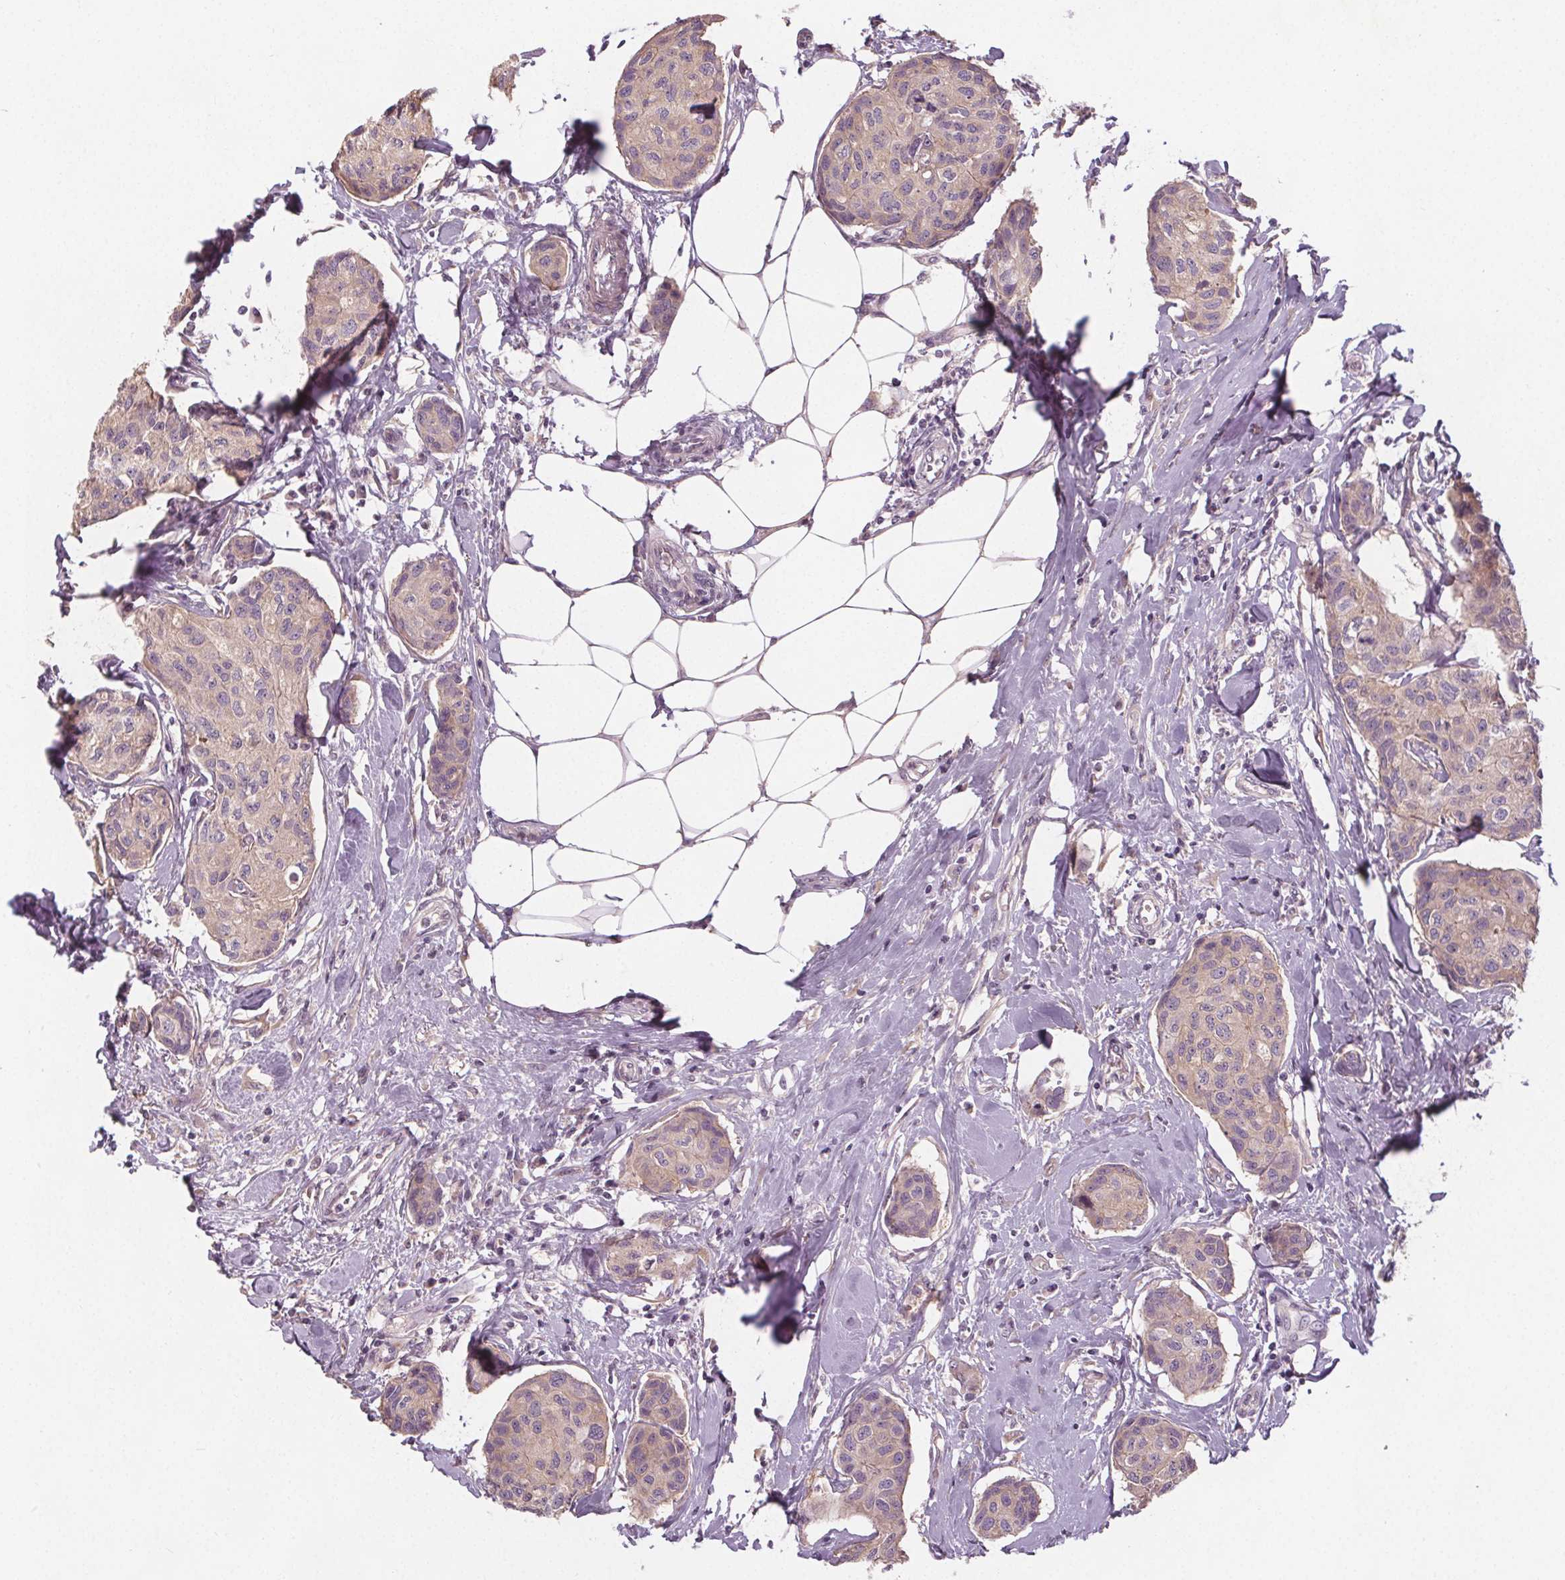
{"staining": {"intensity": "weak", "quantity": ">75%", "location": "cytoplasmic/membranous"}, "tissue": "breast cancer", "cell_type": "Tumor cells", "image_type": "cancer", "snomed": [{"axis": "morphology", "description": "Duct carcinoma"}, {"axis": "topography", "description": "Breast"}], "caption": "Breast intraductal carcinoma was stained to show a protein in brown. There is low levels of weak cytoplasmic/membranous staining in approximately >75% of tumor cells.", "gene": "VNN1", "patient": {"sex": "female", "age": 80}}